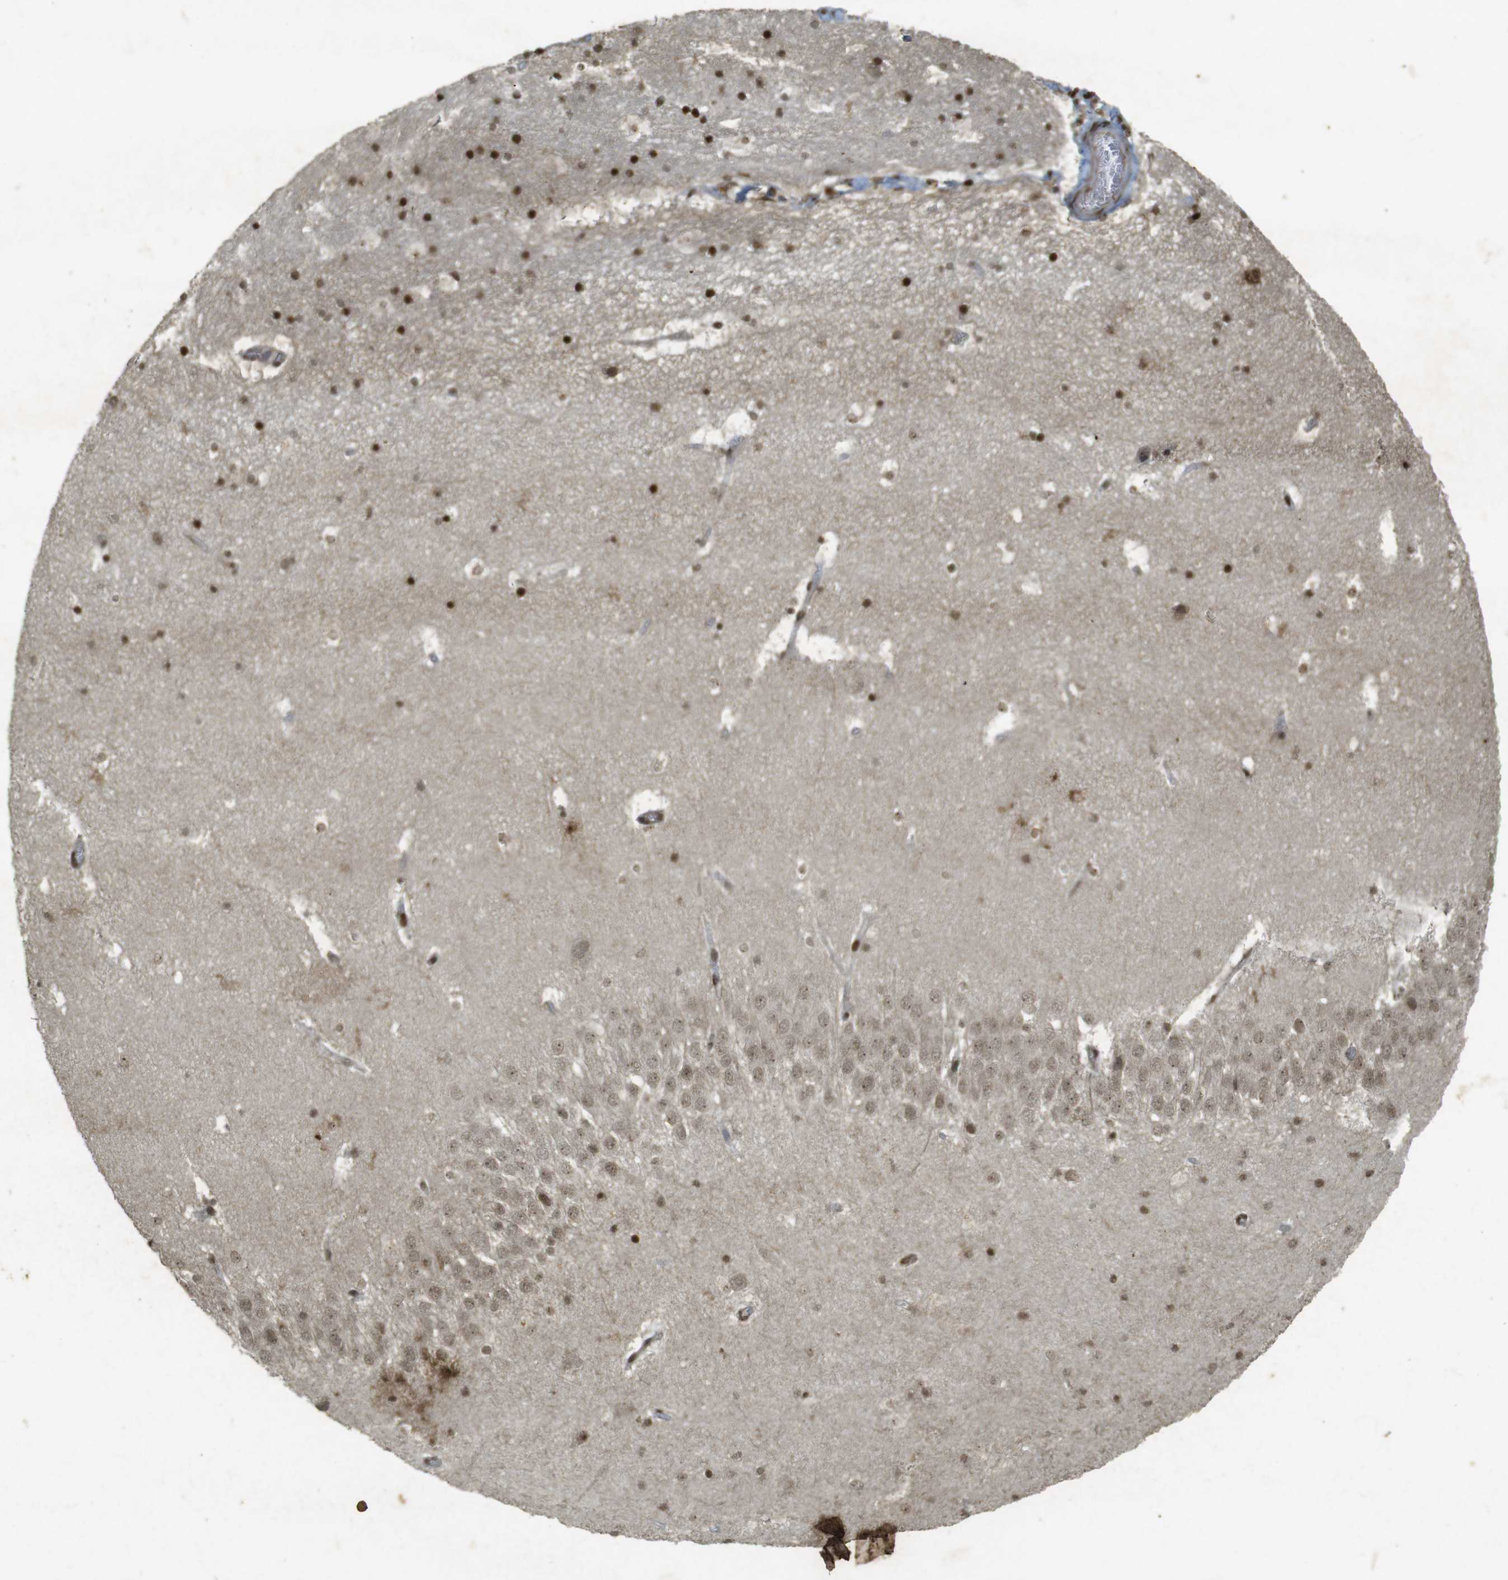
{"staining": {"intensity": "strong", "quantity": ">75%", "location": "nuclear"}, "tissue": "hippocampus", "cell_type": "Glial cells", "image_type": "normal", "snomed": [{"axis": "morphology", "description": "Normal tissue, NOS"}, {"axis": "topography", "description": "Hippocampus"}], "caption": "Glial cells demonstrate high levels of strong nuclear expression in approximately >75% of cells in normal human hippocampus.", "gene": "ORC4", "patient": {"sex": "male", "age": 45}}